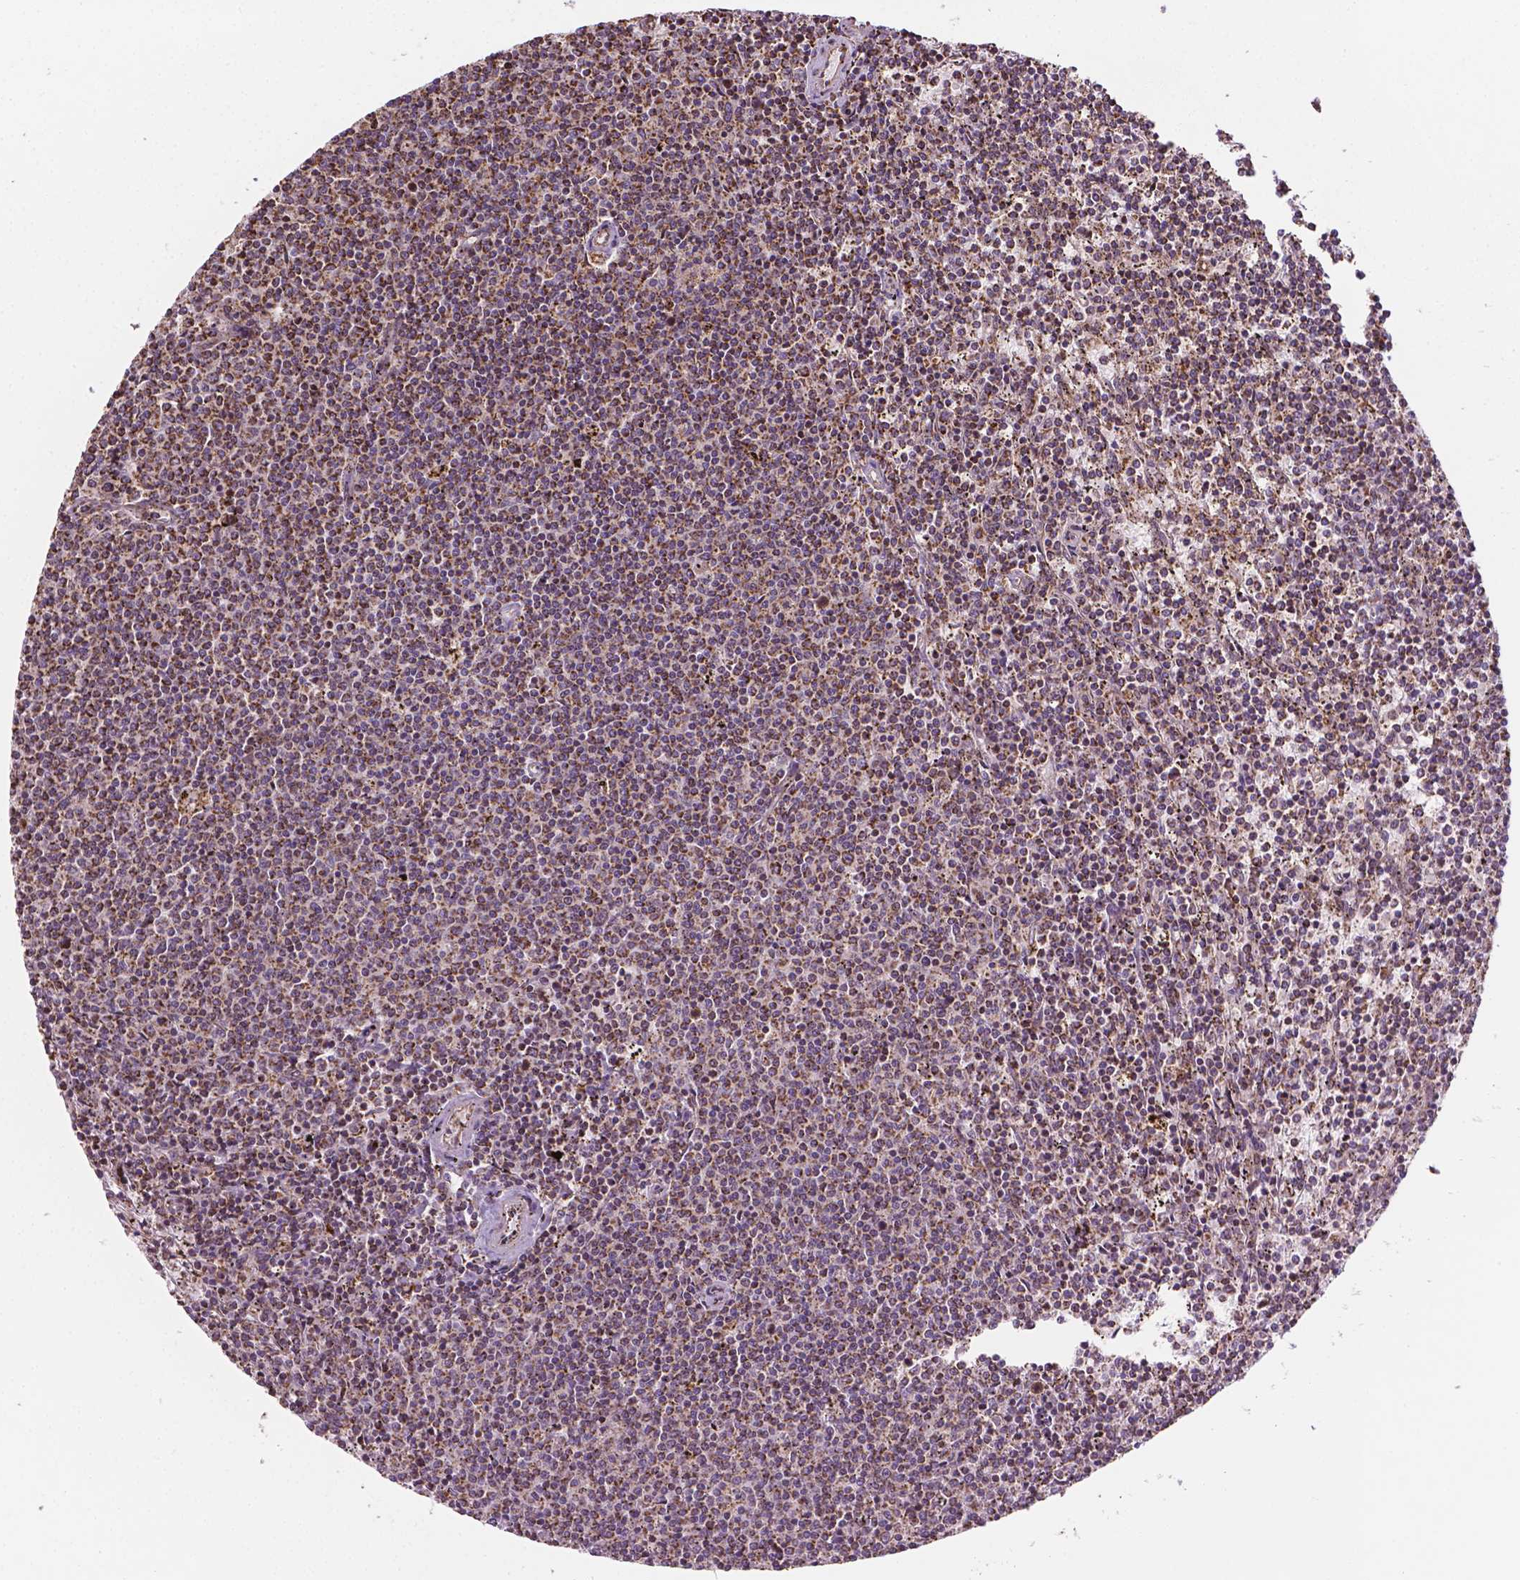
{"staining": {"intensity": "weak", "quantity": "25%-75%", "location": "cytoplasmic/membranous"}, "tissue": "lymphoma", "cell_type": "Tumor cells", "image_type": "cancer", "snomed": [{"axis": "morphology", "description": "Malignant lymphoma, non-Hodgkin's type, Low grade"}, {"axis": "topography", "description": "Spleen"}], "caption": "DAB (3,3'-diaminobenzidine) immunohistochemical staining of lymphoma exhibits weak cytoplasmic/membranous protein expression in about 25%-75% of tumor cells. Immunohistochemistry (ihc) stains the protein in brown and the nuclei are stained blue.", "gene": "HS3ST3A1", "patient": {"sex": "female", "age": 50}}